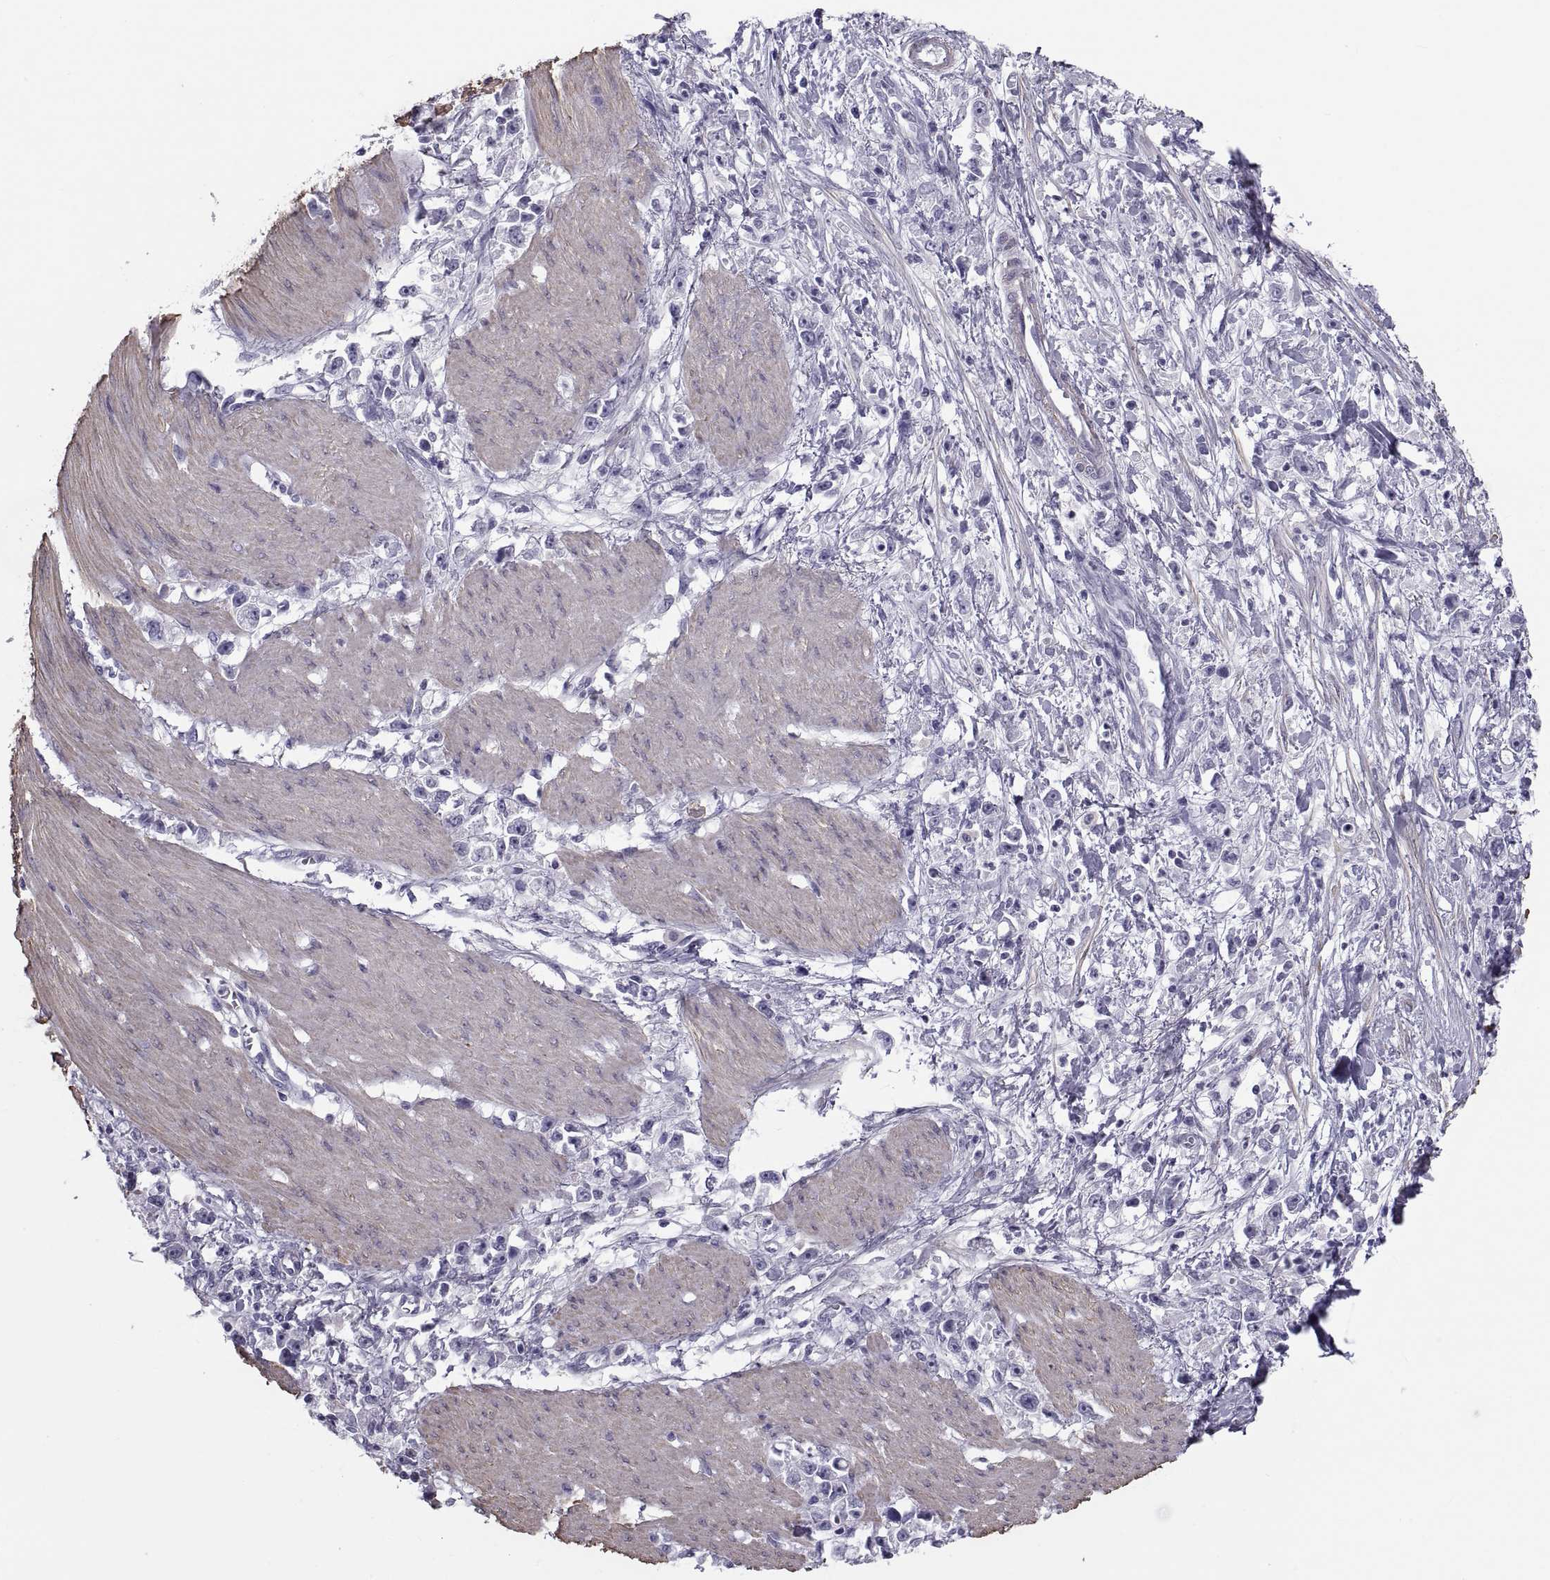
{"staining": {"intensity": "negative", "quantity": "none", "location": "none"}, "tissue": "stomach cancer", "cell_type": "Tumor cells", "image_type": "cancer", "snomed": [{"axis": "morphology", "description": "Adenocarcinoma, NOS"}, {"axis": "topography", "description": "Stomach"}], "caption": "IHC image of adenocarcinoma (stomach) stained for a protein (brown), which exhibits no expression in tumor cells.", "gene": "MAGEB1", "patient": {"sex": "female", "age": 59}}